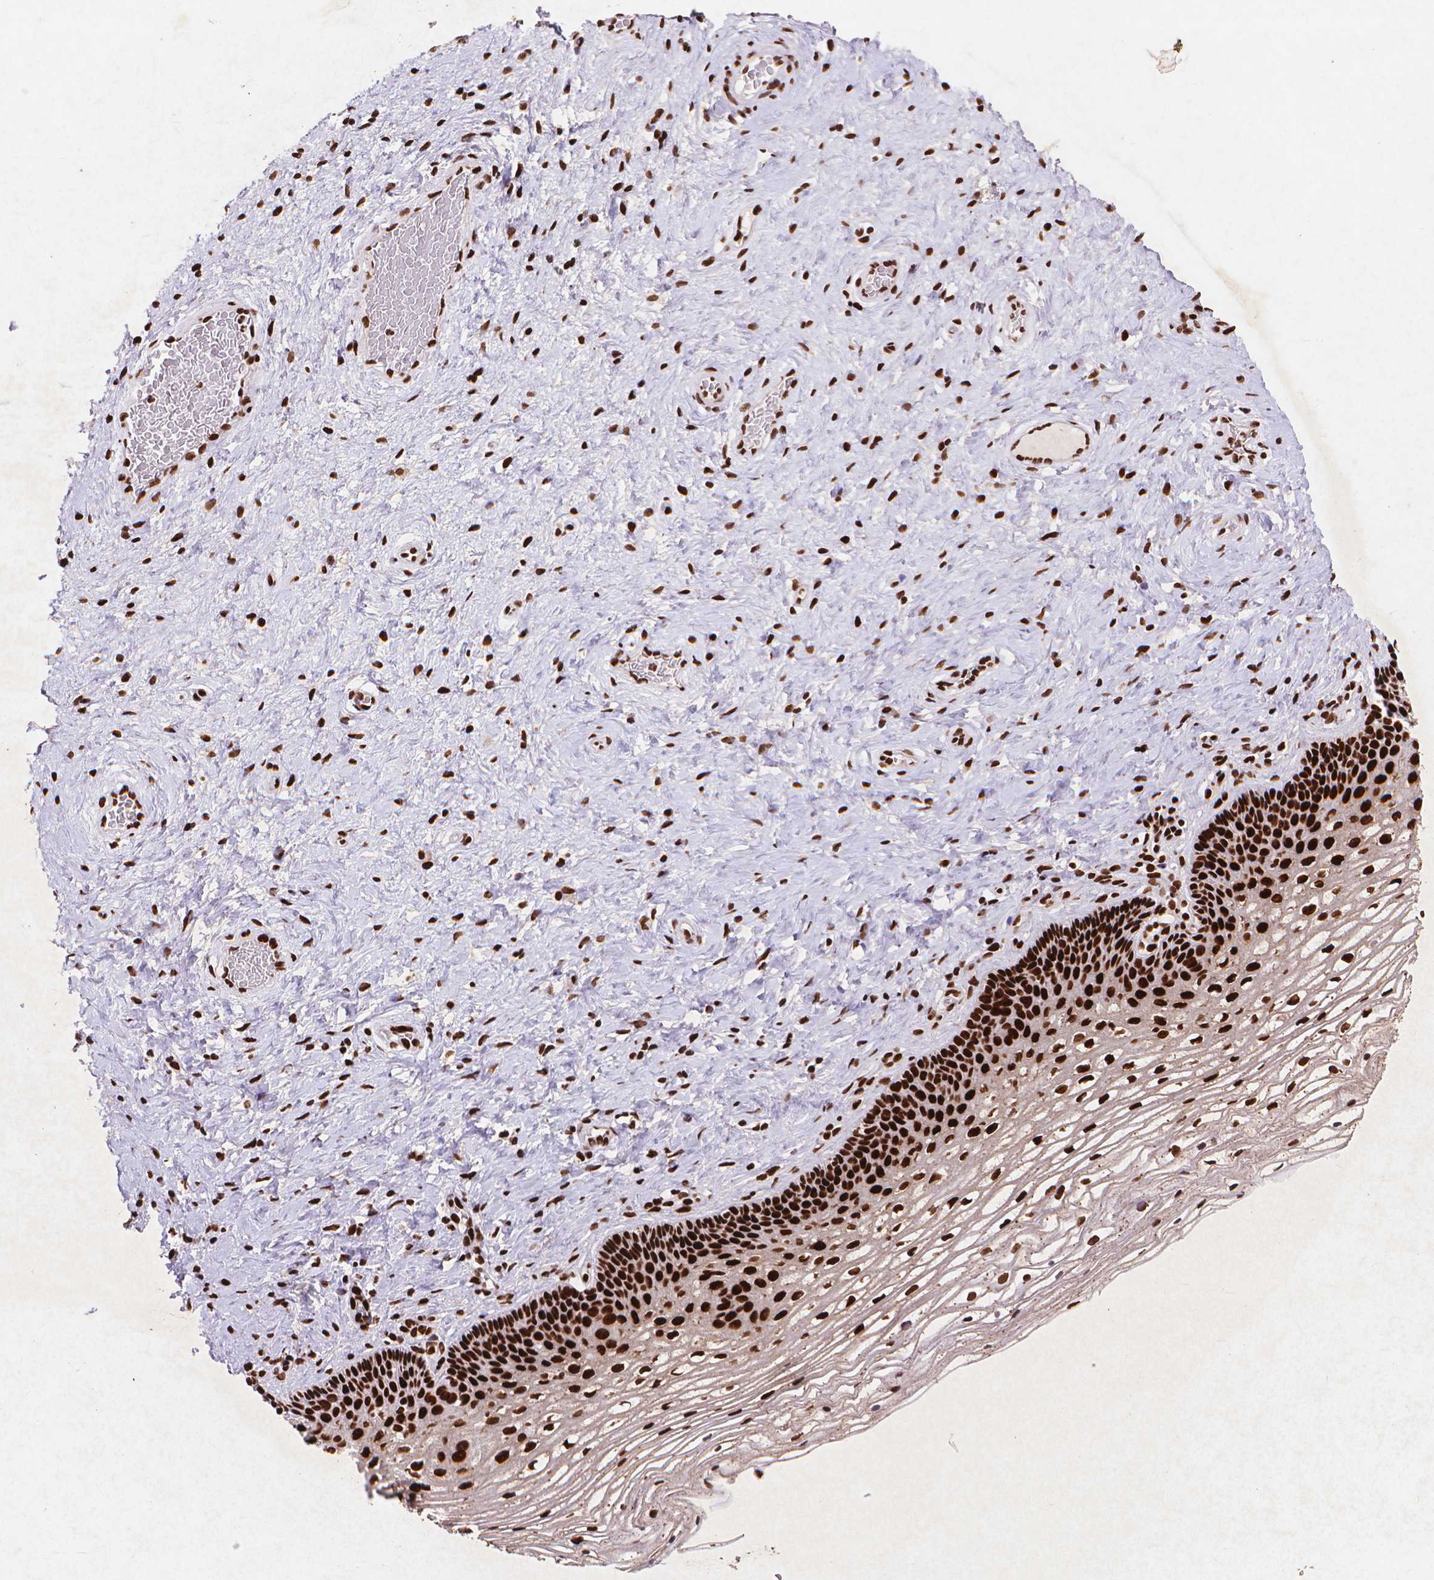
{"staining": {"intensity": "strong", "quantity": ">75%", "location": "cytoplasmic/membranous,nuclear"}, "tissue": "cervix", "cell_type": "Glandular cells", "image_type": "normal", "snomed": [{"axis": "morphology", "description": "Normal tissue, NOS"}, {"axis": "topography", "description": "Cervix"}], "caption": "An image of cervix stained for a protein shows strong cytoplasmic/membranous,nuclear brown staining in glandular cells. The protein is shown in brown color, while the nuclei are stained blue.", "gene": "CITED2", "patient": {"sex": "female", "age": 34}}